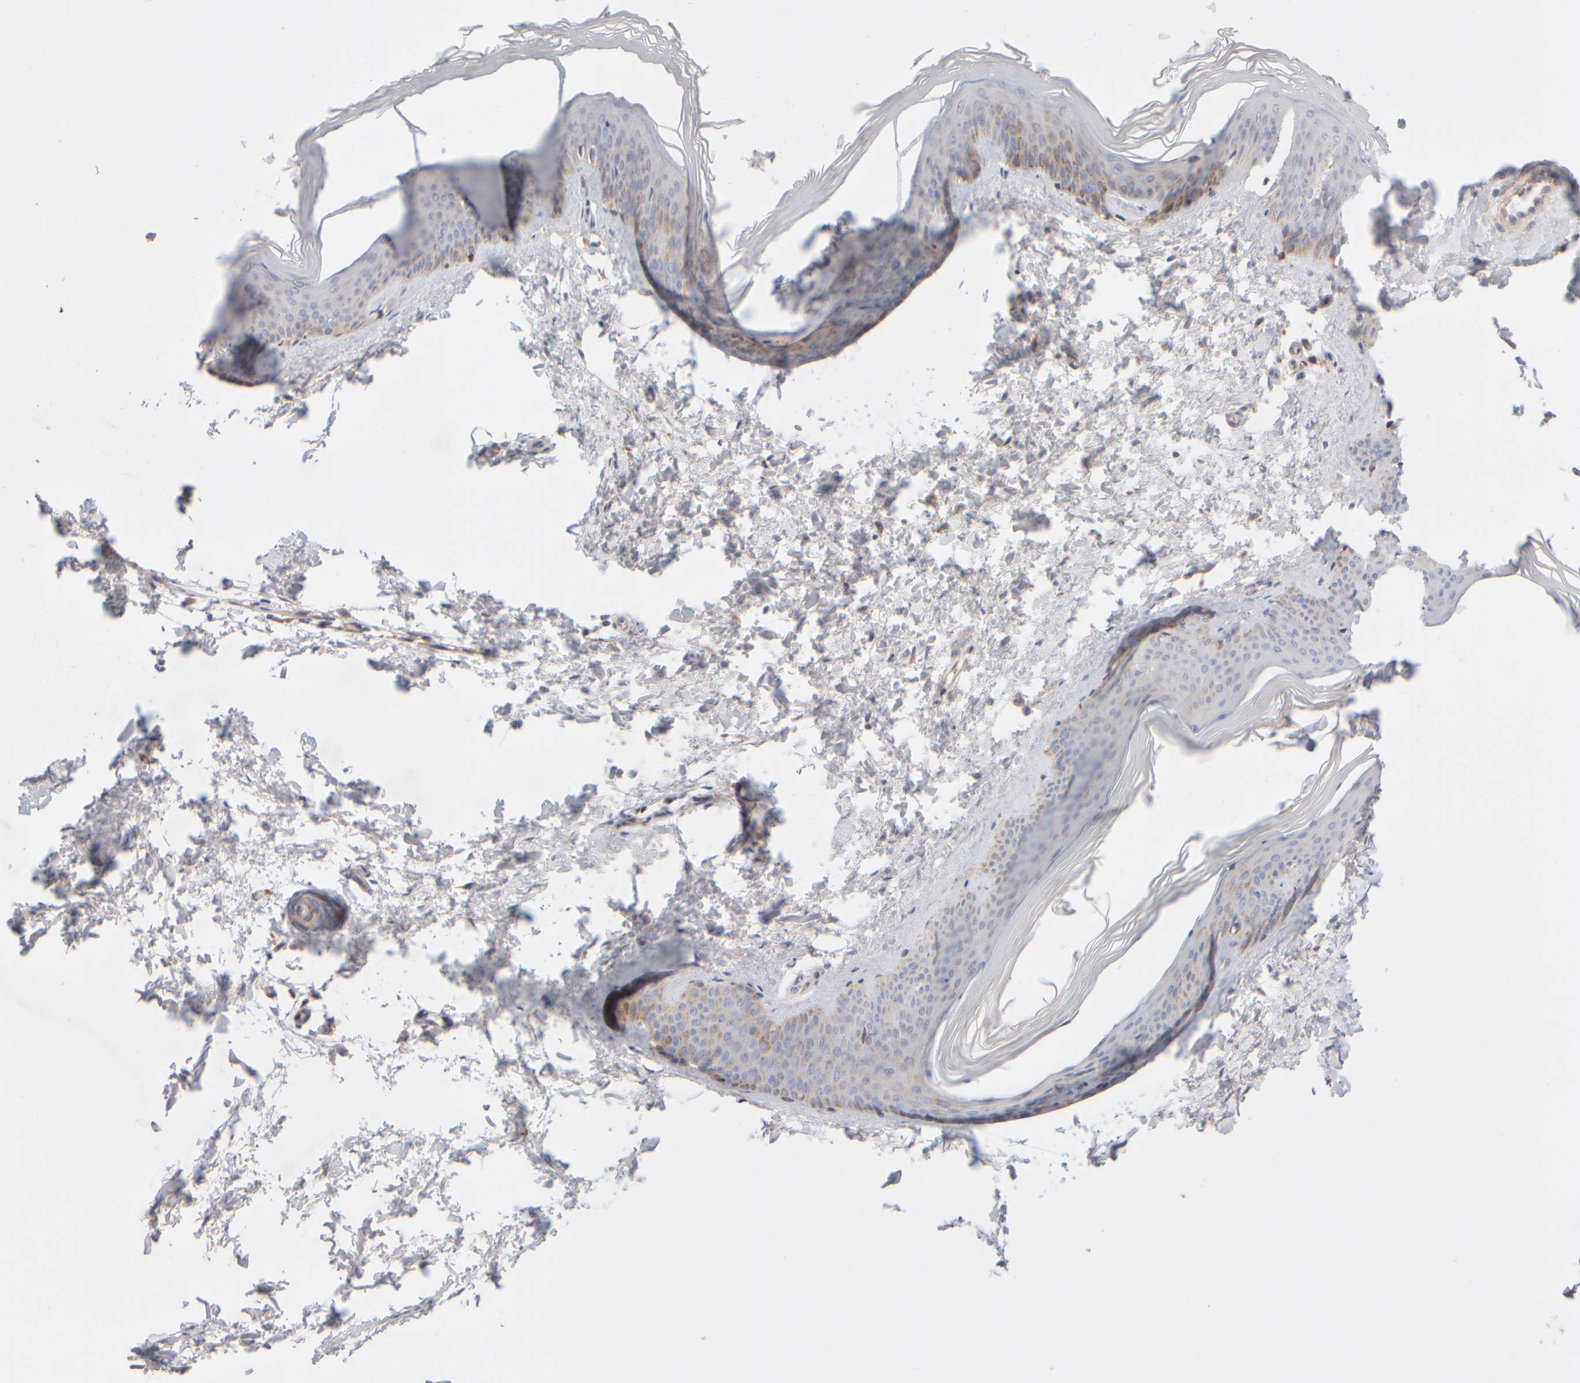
{"staining": {"intensity": "negative", "quantity": "none", "location": "none"}, "tissue": "skin", "cell_type": "Fibroblasts", "image_type": "normal", "snomed": [{"axis": "morphology", "description": "Normal tissue, NOS"}, {"axis": "topography", "description": "Skin"}], "caption": "IHC micrograph of normal skin: human skin stained with DAB (3,3'-diaminobenzidine) displays no significant protein positivity in fibroblasts.", "gene": "CHADL", "patient": {"sex": "female", "age": 27}}